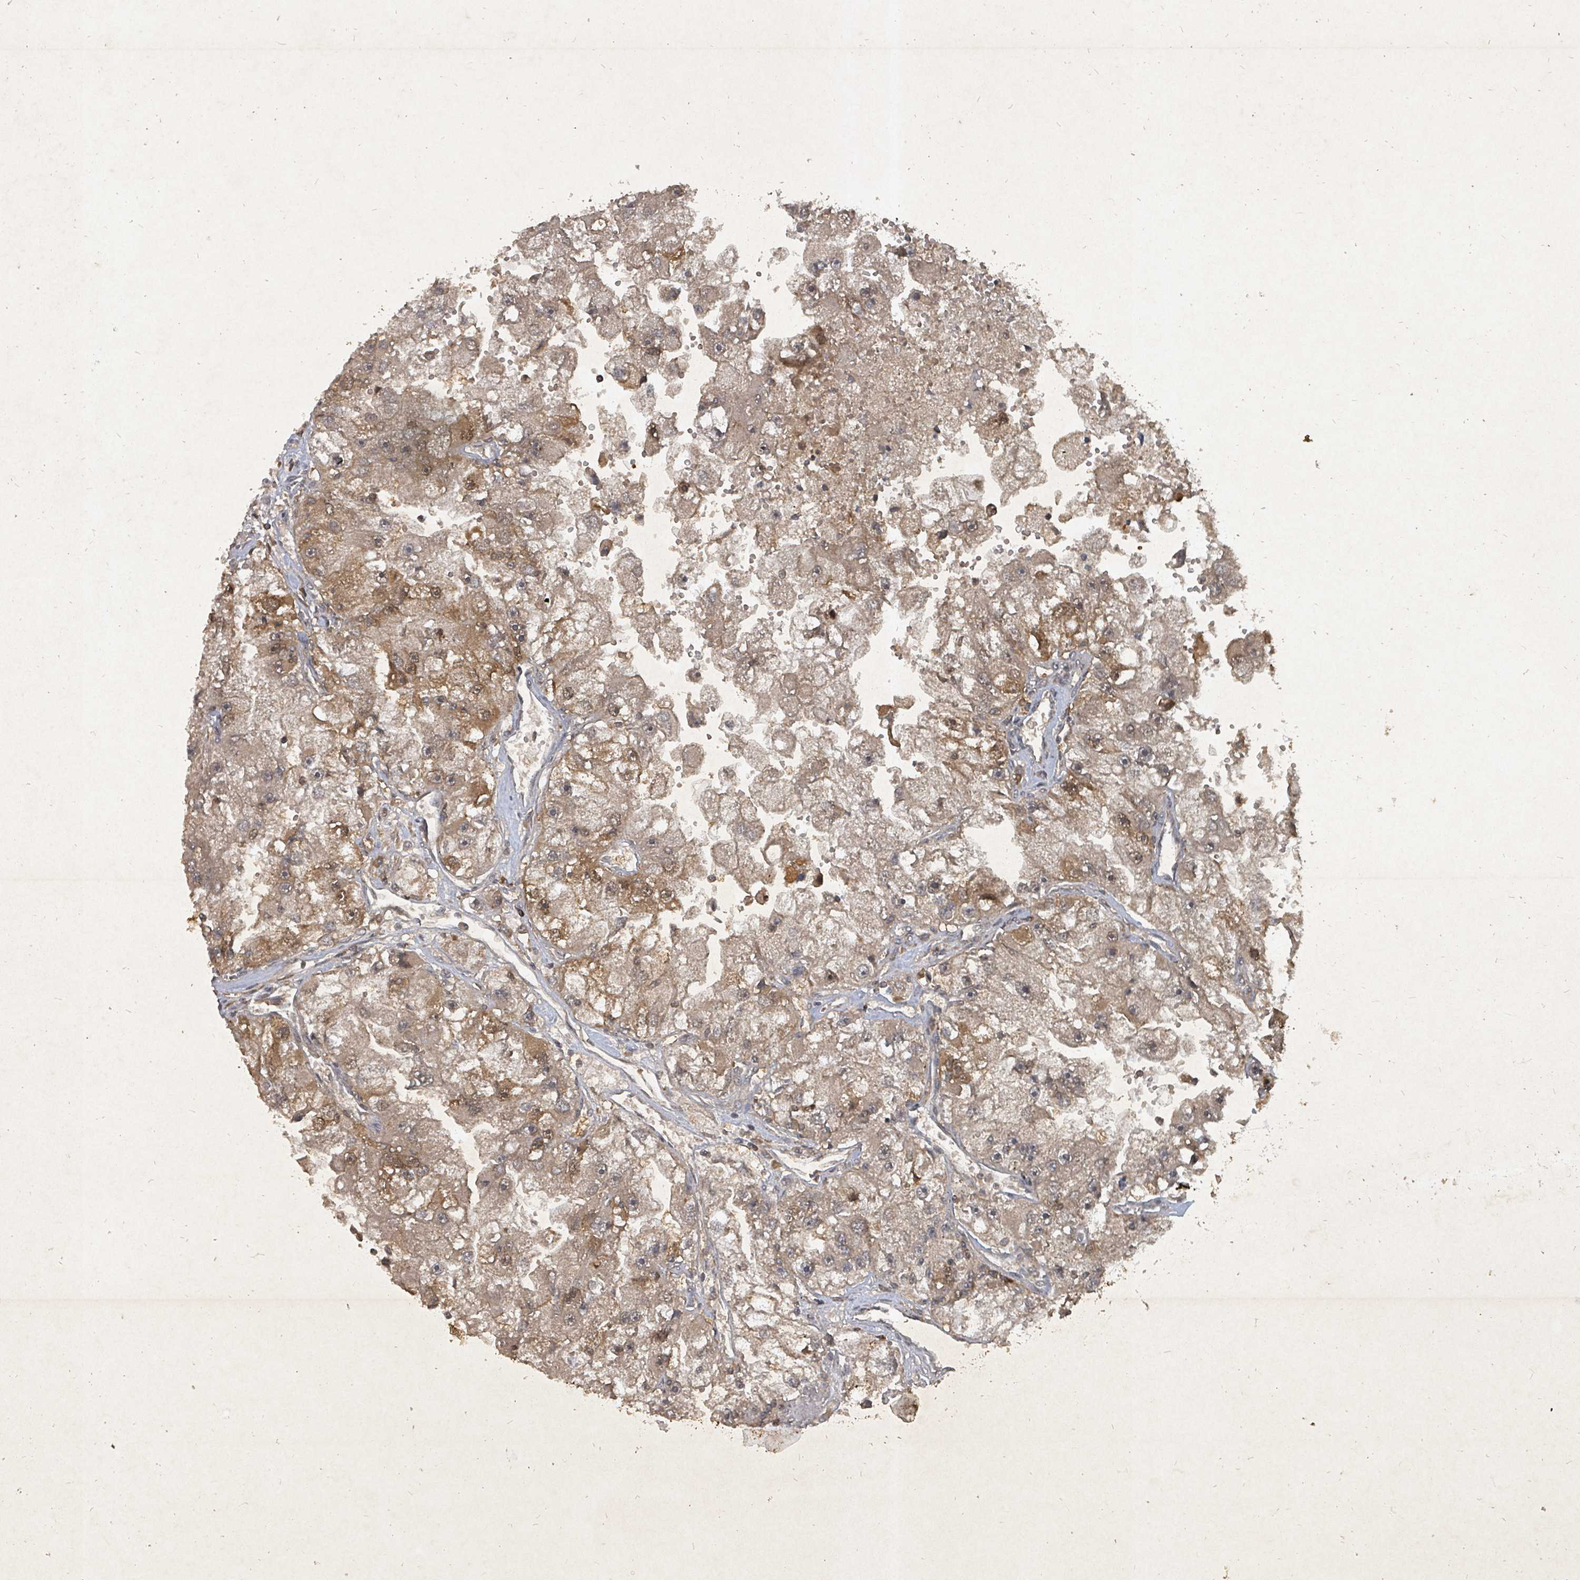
{"staining": {"intensity": "moderate", "quantity": ">75%", "location": "cytoplasmic/membranous,nuclear"}, "tissue": "renal cancer", "cell_type": "Tumor cells", "image_type": "cancer", "snomed": [{"axis": "morphology", "description": "Adenocarcinoma, NOS"}, {"axis": "topography", "description": "Kidney"}], "caption": "IHC photomicrograph of renal cancer stained for a protein (brown), which exhibits medium levels of moderate cytoplasmic/membranous and nuclear positivity in about >75% of tumor cells.", "gene": "KDM4E", "patient": {"sex": "male", "age": 63}}